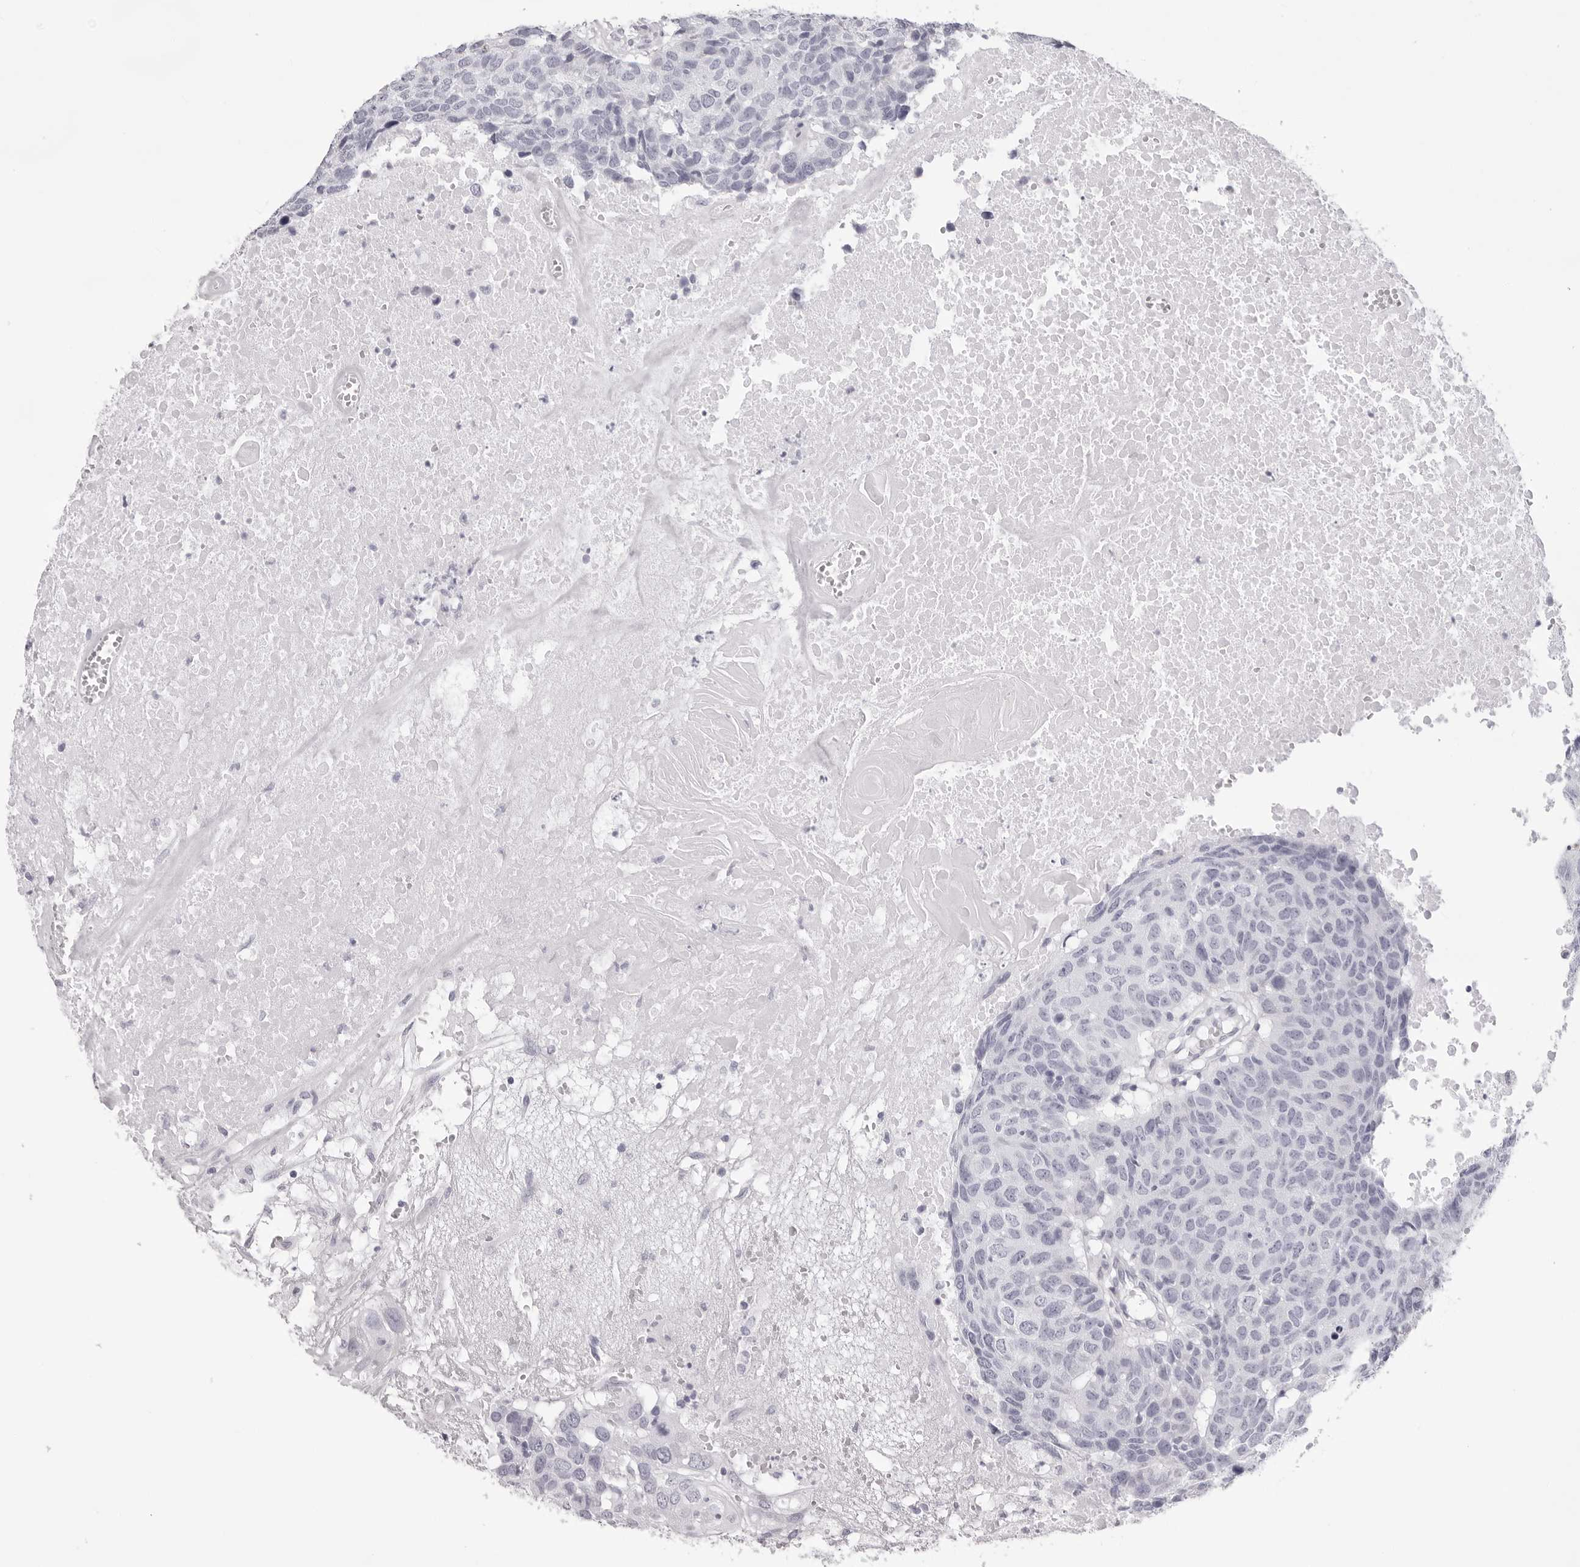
{"staining": {"intensity": "negative", "quantity": "none", "location": "none"}, "tissue": "head and neck cancer", "cell_type": "Tumor cells", "image_type": "cancer", "snomed": [{"axis": "morphology", "description": "Squamous cell carcinoma, NOS"}, {"axis": "topography", "description": "Head-Neck"}], "caption": "This is a photomicrograph of immunohistochemistry (IHC) staining of head and neck squamous cell carcinoma, which shows no expression in tumor cells.", "gene": "SMIM2", "patient": {"sex": "male", "age": 66}}